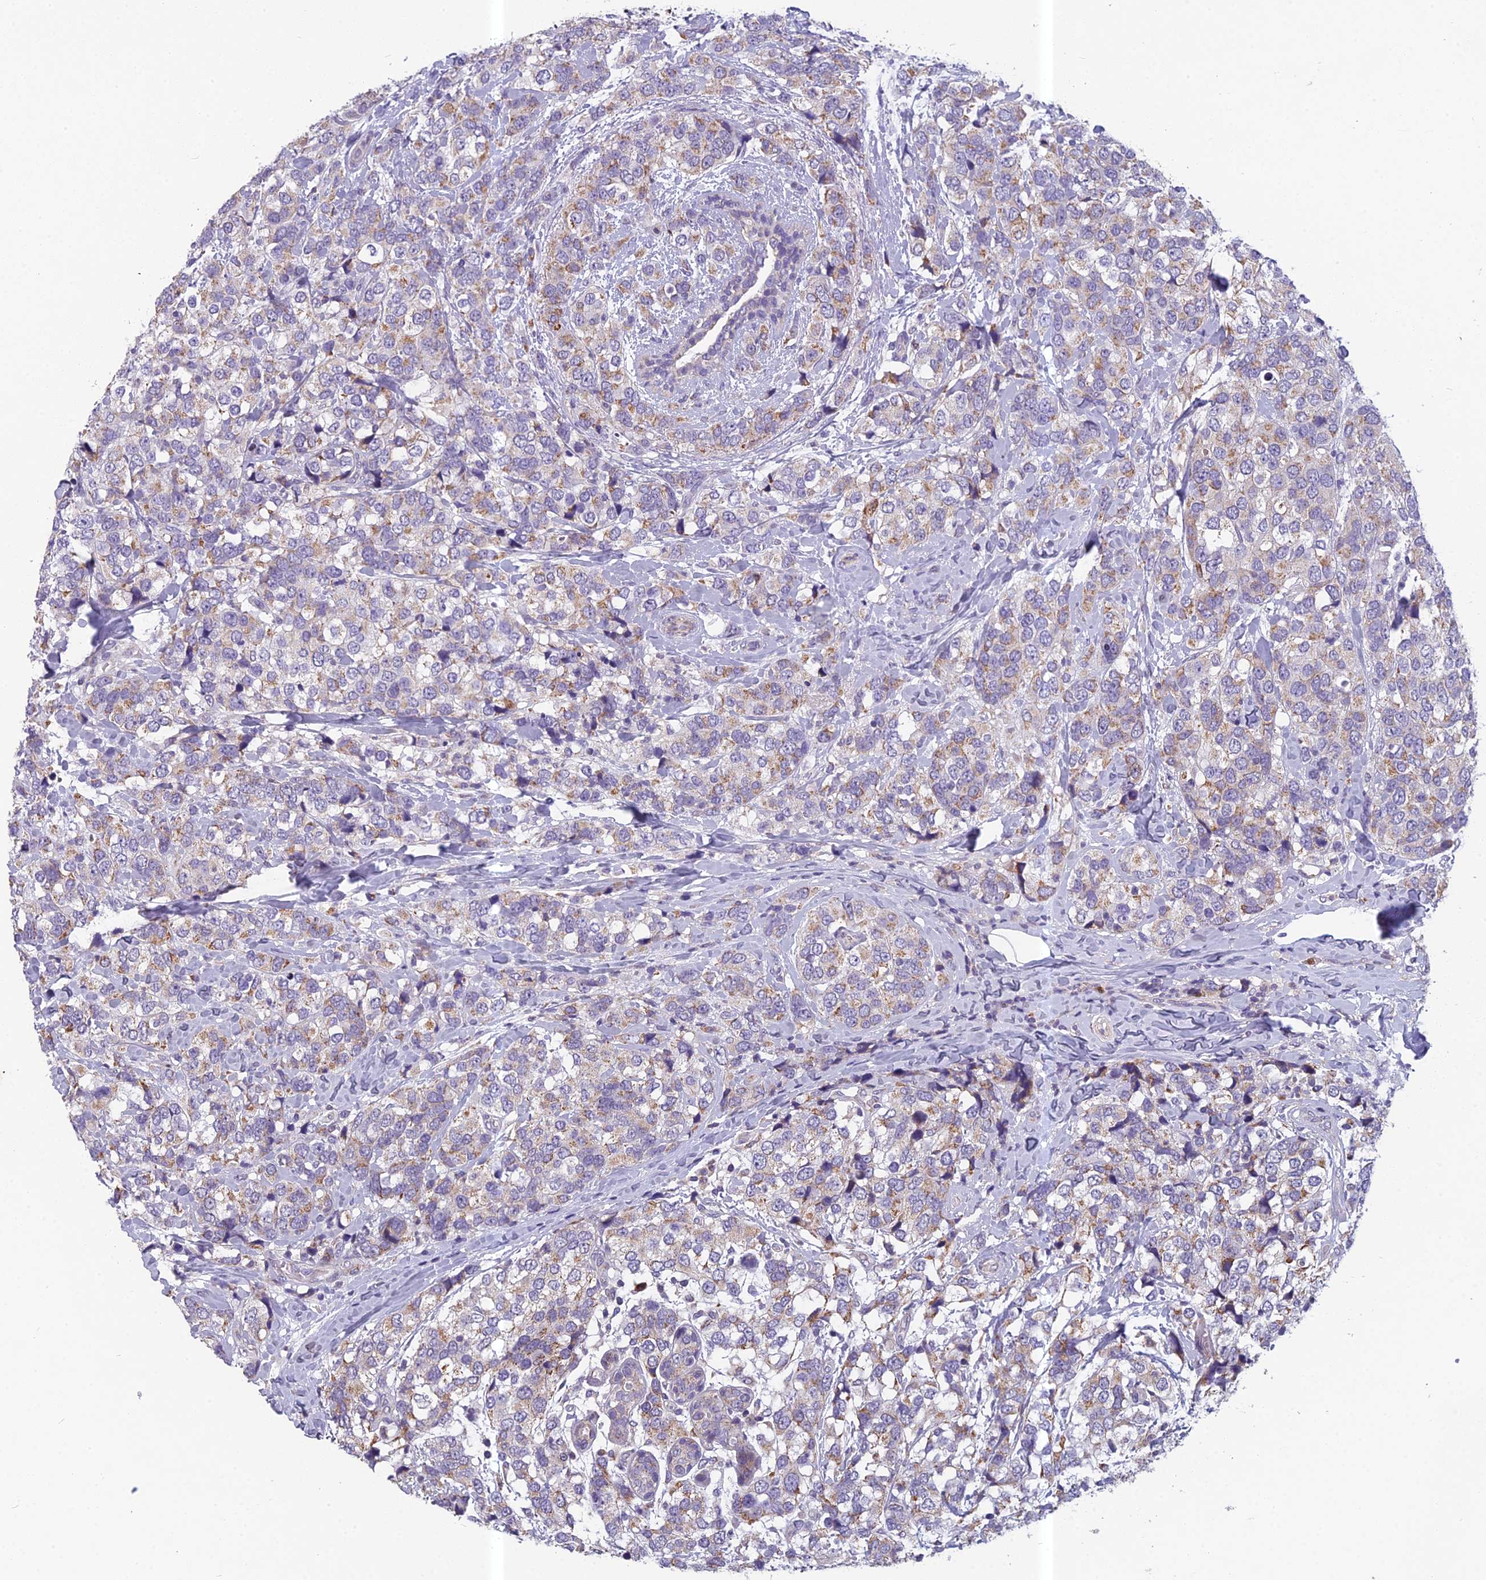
{"staining": {"intensity": "moderate", "quantity": "<25%", "location": "cytoplasmic/membranous"}, "tissue": "breast cancer", "cell_type": "Tumor cells", "image_type": "cancer", "snomed": [{"axis": "morphology", "description": "Lobular carcinoma"}, {"axis": "topography", "description": "Breast"}], "caption": "Lobular carcinoma (breast) was stained to show a protein in brown. There is low levels of moderate cytoplasmic/membranous staining in about <25% of tumor cells.", "gene": "ENSG00000188897", "patient": {"sex": "female", "age": 59}}